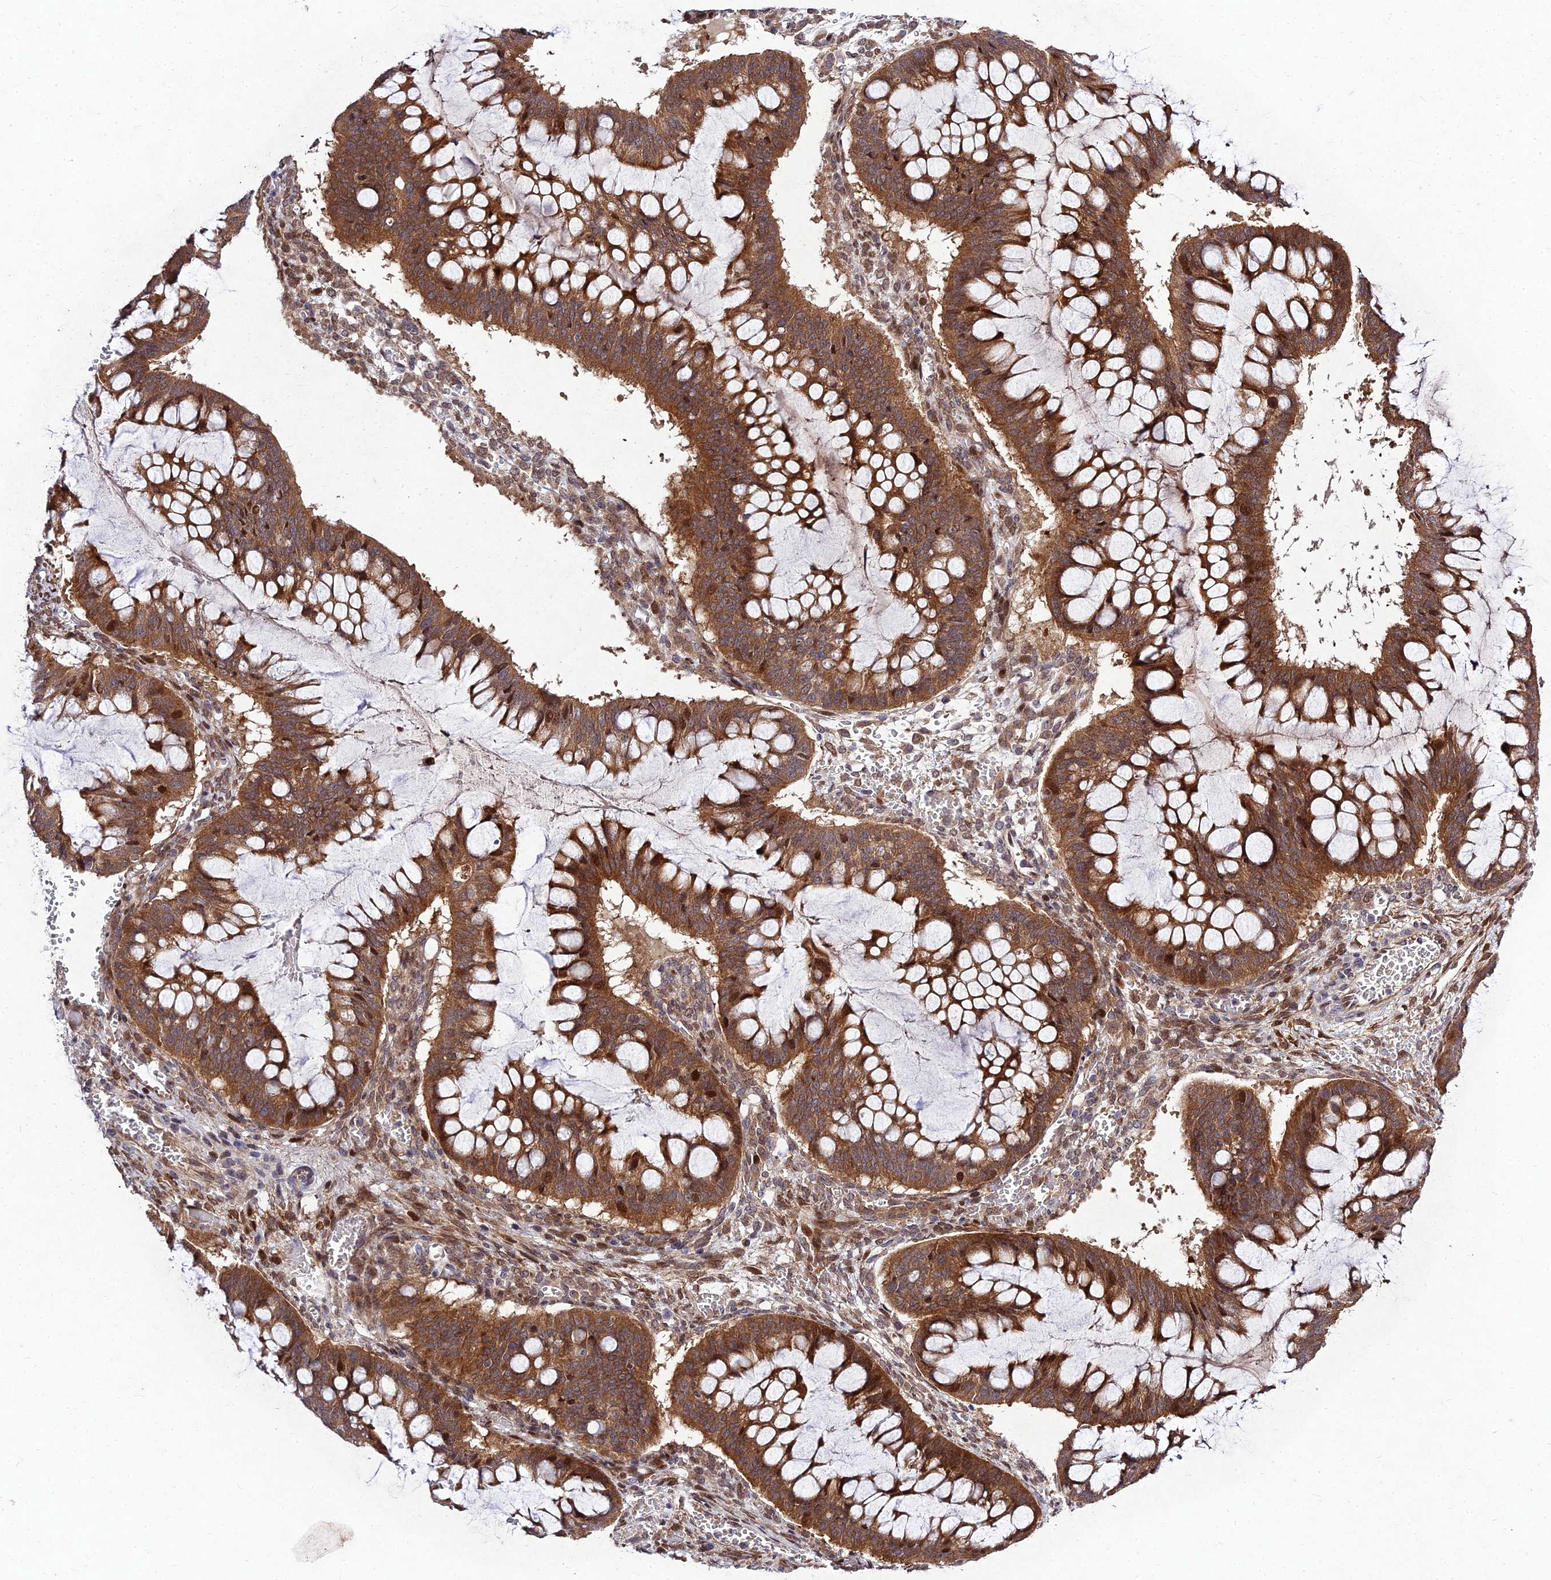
{"staining": {"intensity": "moderate", "quantity": ">75%", "location": "cytoplasmic/membranous,nuclear"}, "tissue": "ovarian cancer", "cell_type": "Tumor cells", "image_type": "cancer", "snomed": [{"axis": "morphology", "description": "Cystadenocarcinoma, mucinous, NOS"}, {"axis": "topography", "description": "Ovary"}], "caption": "A brown stain shows moderate cytoplasmic/membranous and nuclear staining of a protein in human ovarian mucinous cystadenocarcinoma tumor cells.", "gene": "MKKS", "patient": {"sex": "female", "age": 73}}